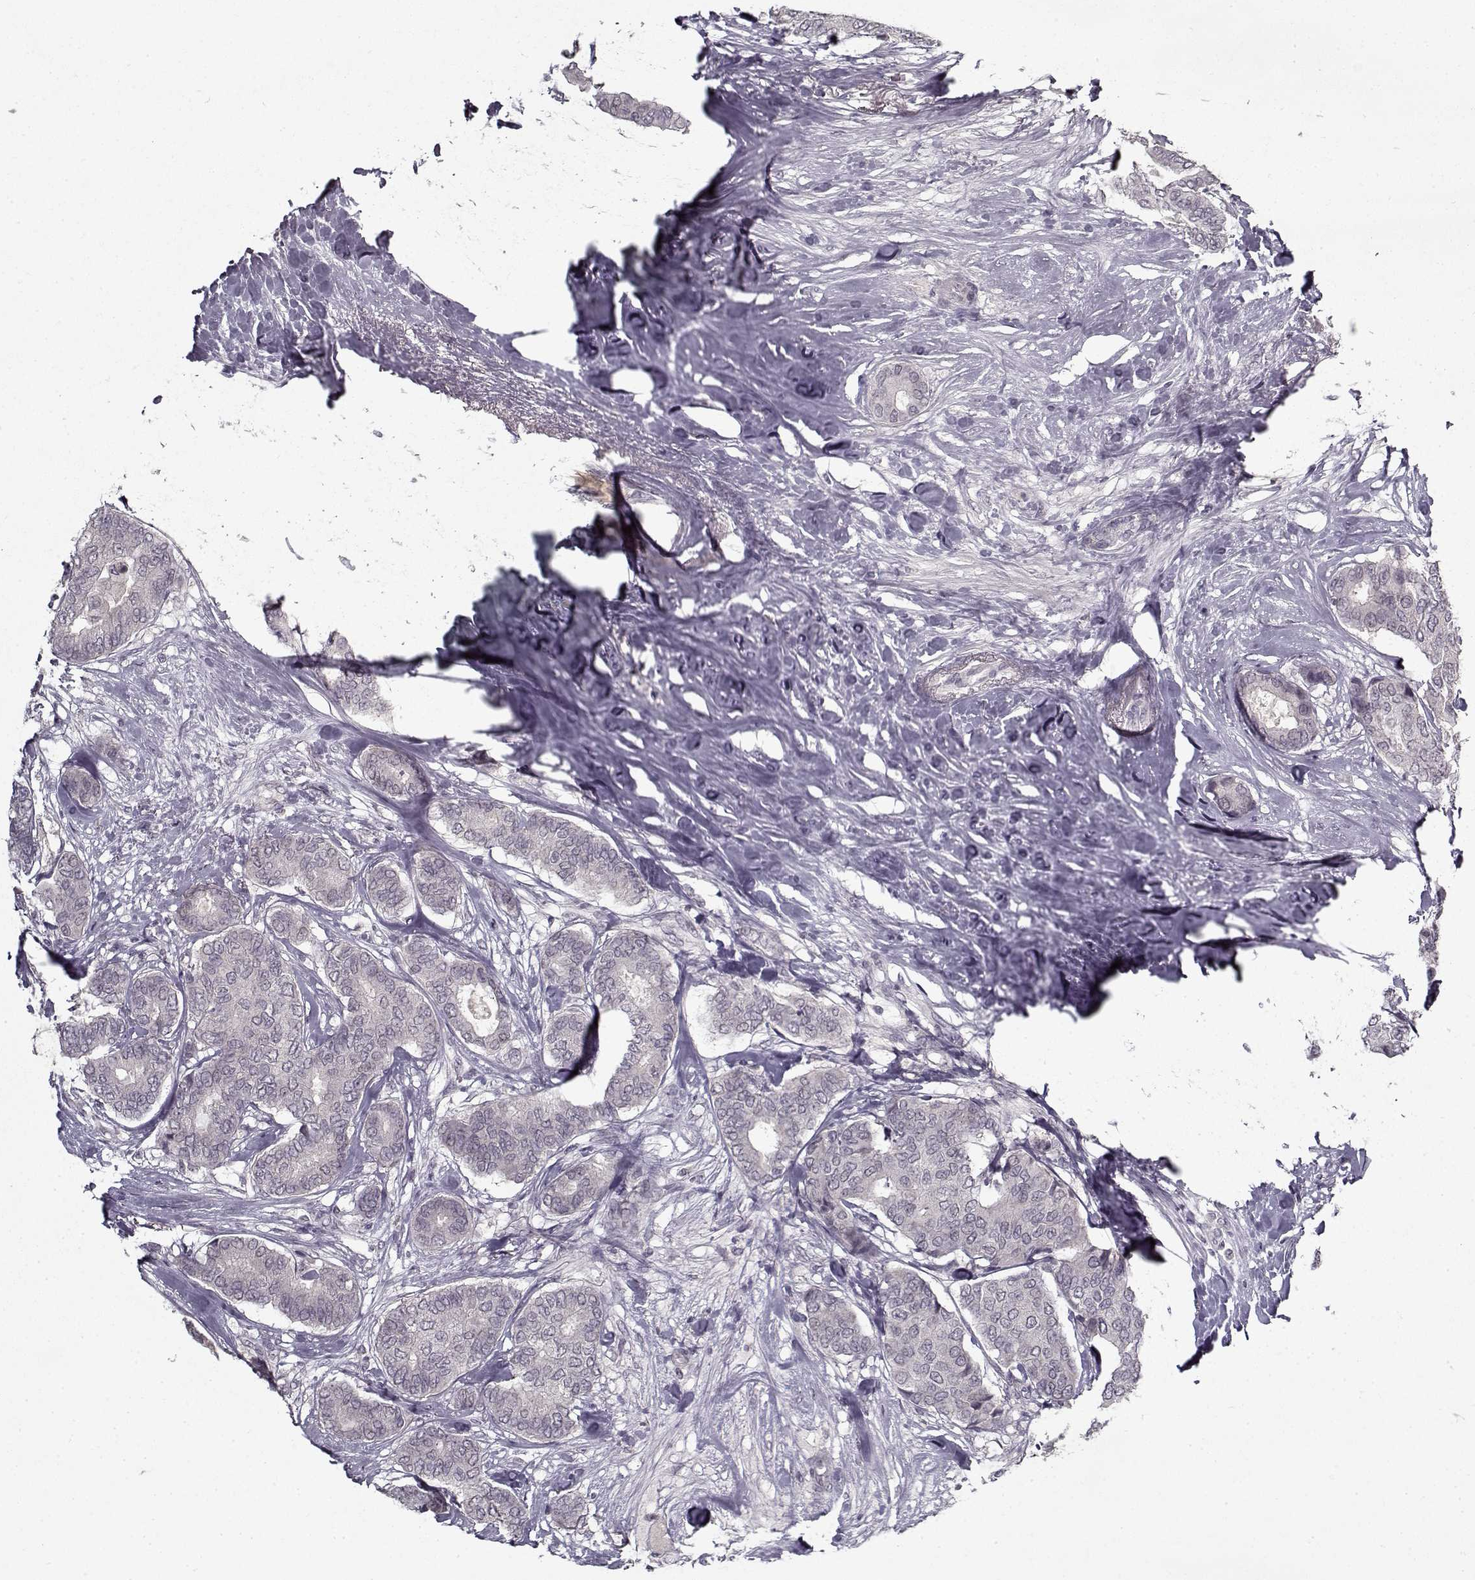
{"staining": {"intensity": "negative", "quantity": "none", "location": "none"}, "tissue": "breast cancer", "cell_type": "Tumor cells", "image_type": "cancer", "snomed": [{"axis": "morphology", "description": "Duct carcinoma"}, {"axis": "topography", "description": "Breast"}], "caption": "An immunohistochemistry (IHC) photomicrograph of breast cancer (infiltrating ductal carcinoma) is shown. There is no staining in tumor cells of breast cancer (infiltrating ductal carcinoma).", "gene": "LAMA2", "patient": {"sex": "female", "age": 75}}